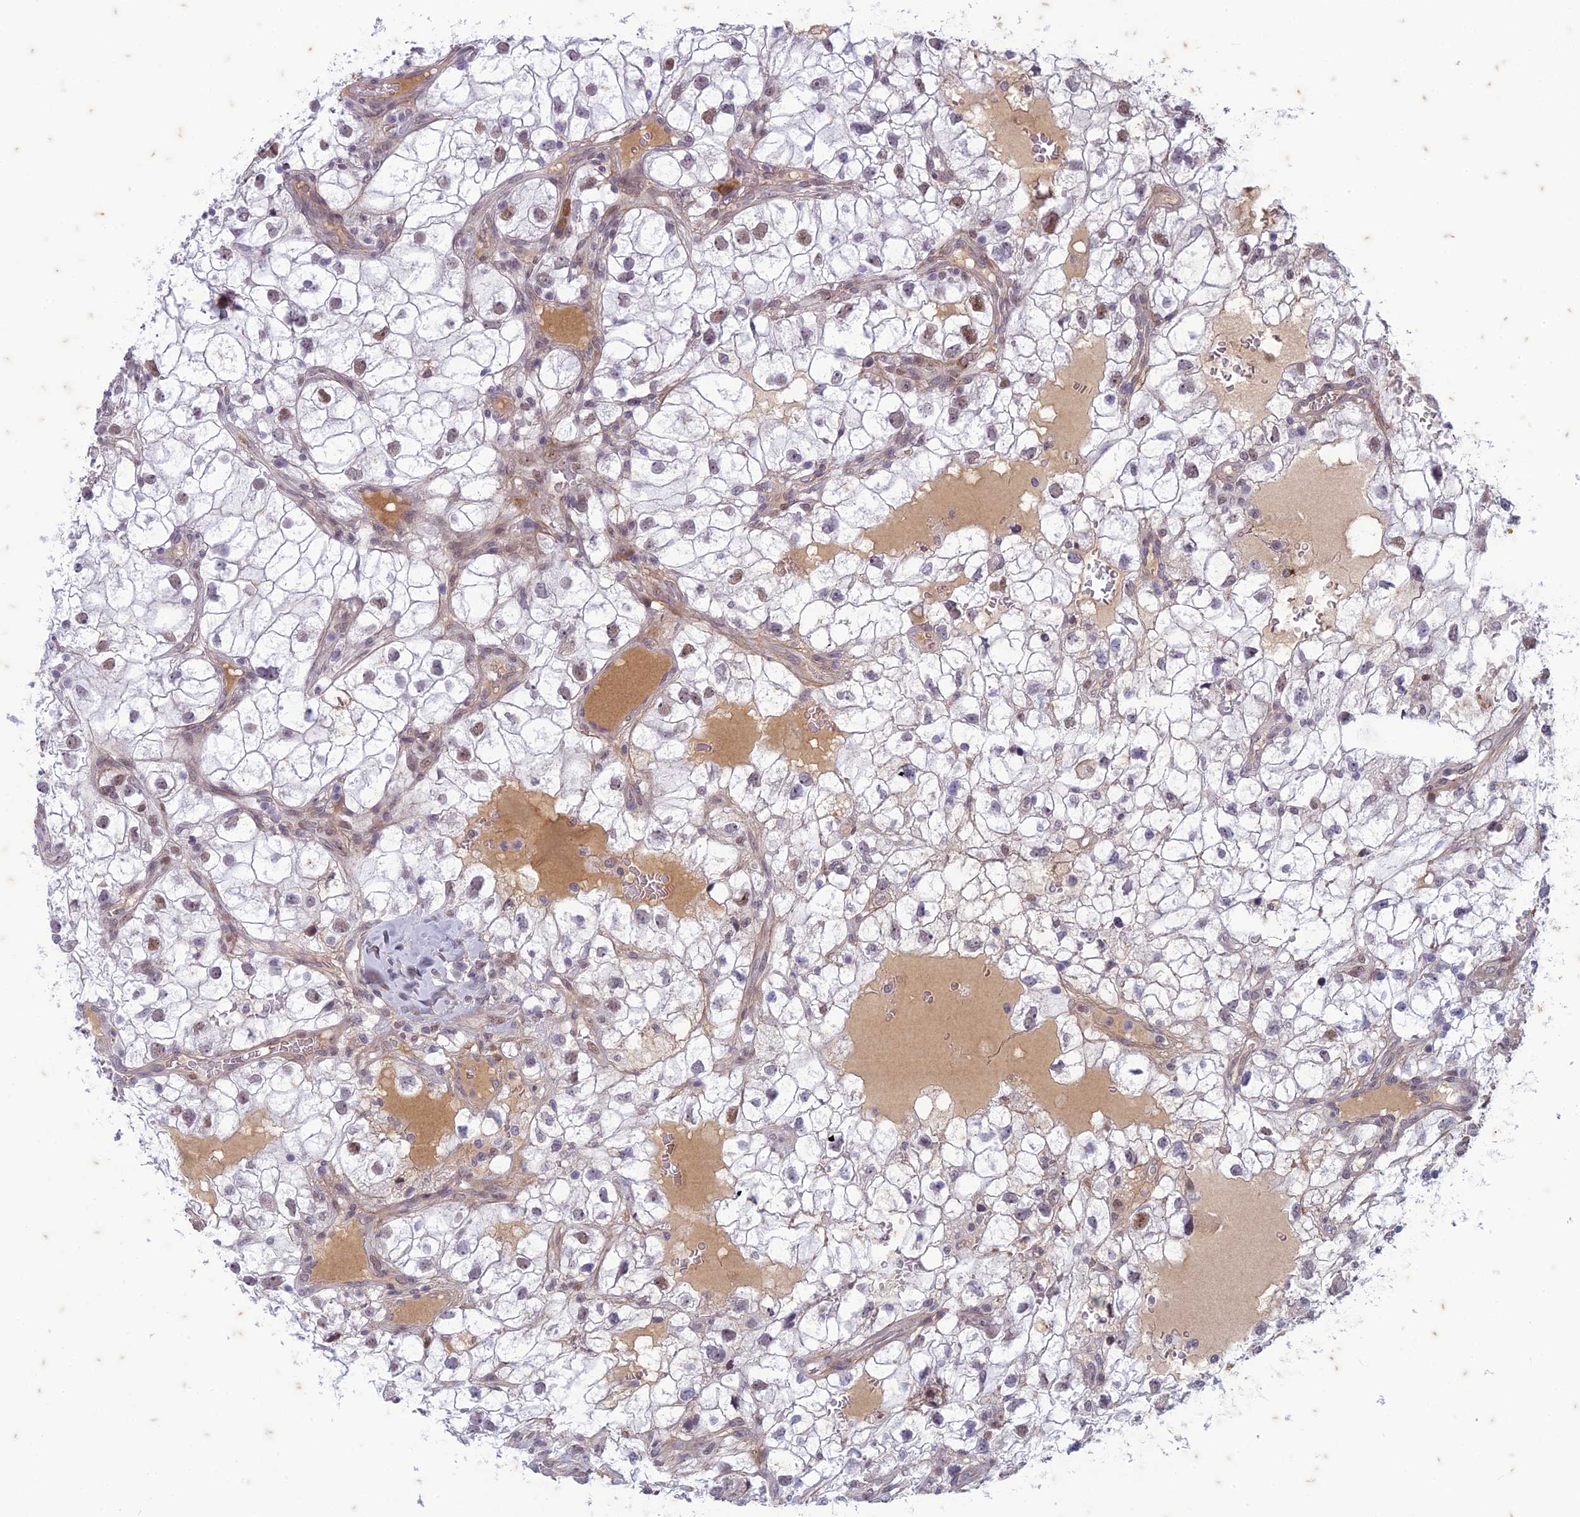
{"staining": {"intensity": "moderate", "quantity": "<25%", "location": "nuclear"}, "tissue": "renal cancer", "cell_type": "Tumor cells", "image_type": "cancer", "snomed": [{"axis": "morphology", "description": "Adenocarcinoma, NOS"}, {"axis": "topography", "description": "Kidney"}], "caption": "High-magnification brightfield microscopy of renal adenocarcinoma stained with DAB (3,3'-diaminobenzidine) (brown) and counterstained with hematoxylin (blue). tumor cells exhibit moderate nuclear staining is seen in about<25% of cells. Immunohistochemistry stains the protein in brown and the nuclei are stained blue.", "gene": "PABPN1L", "patient": {"sex": "male", "age": 59}}